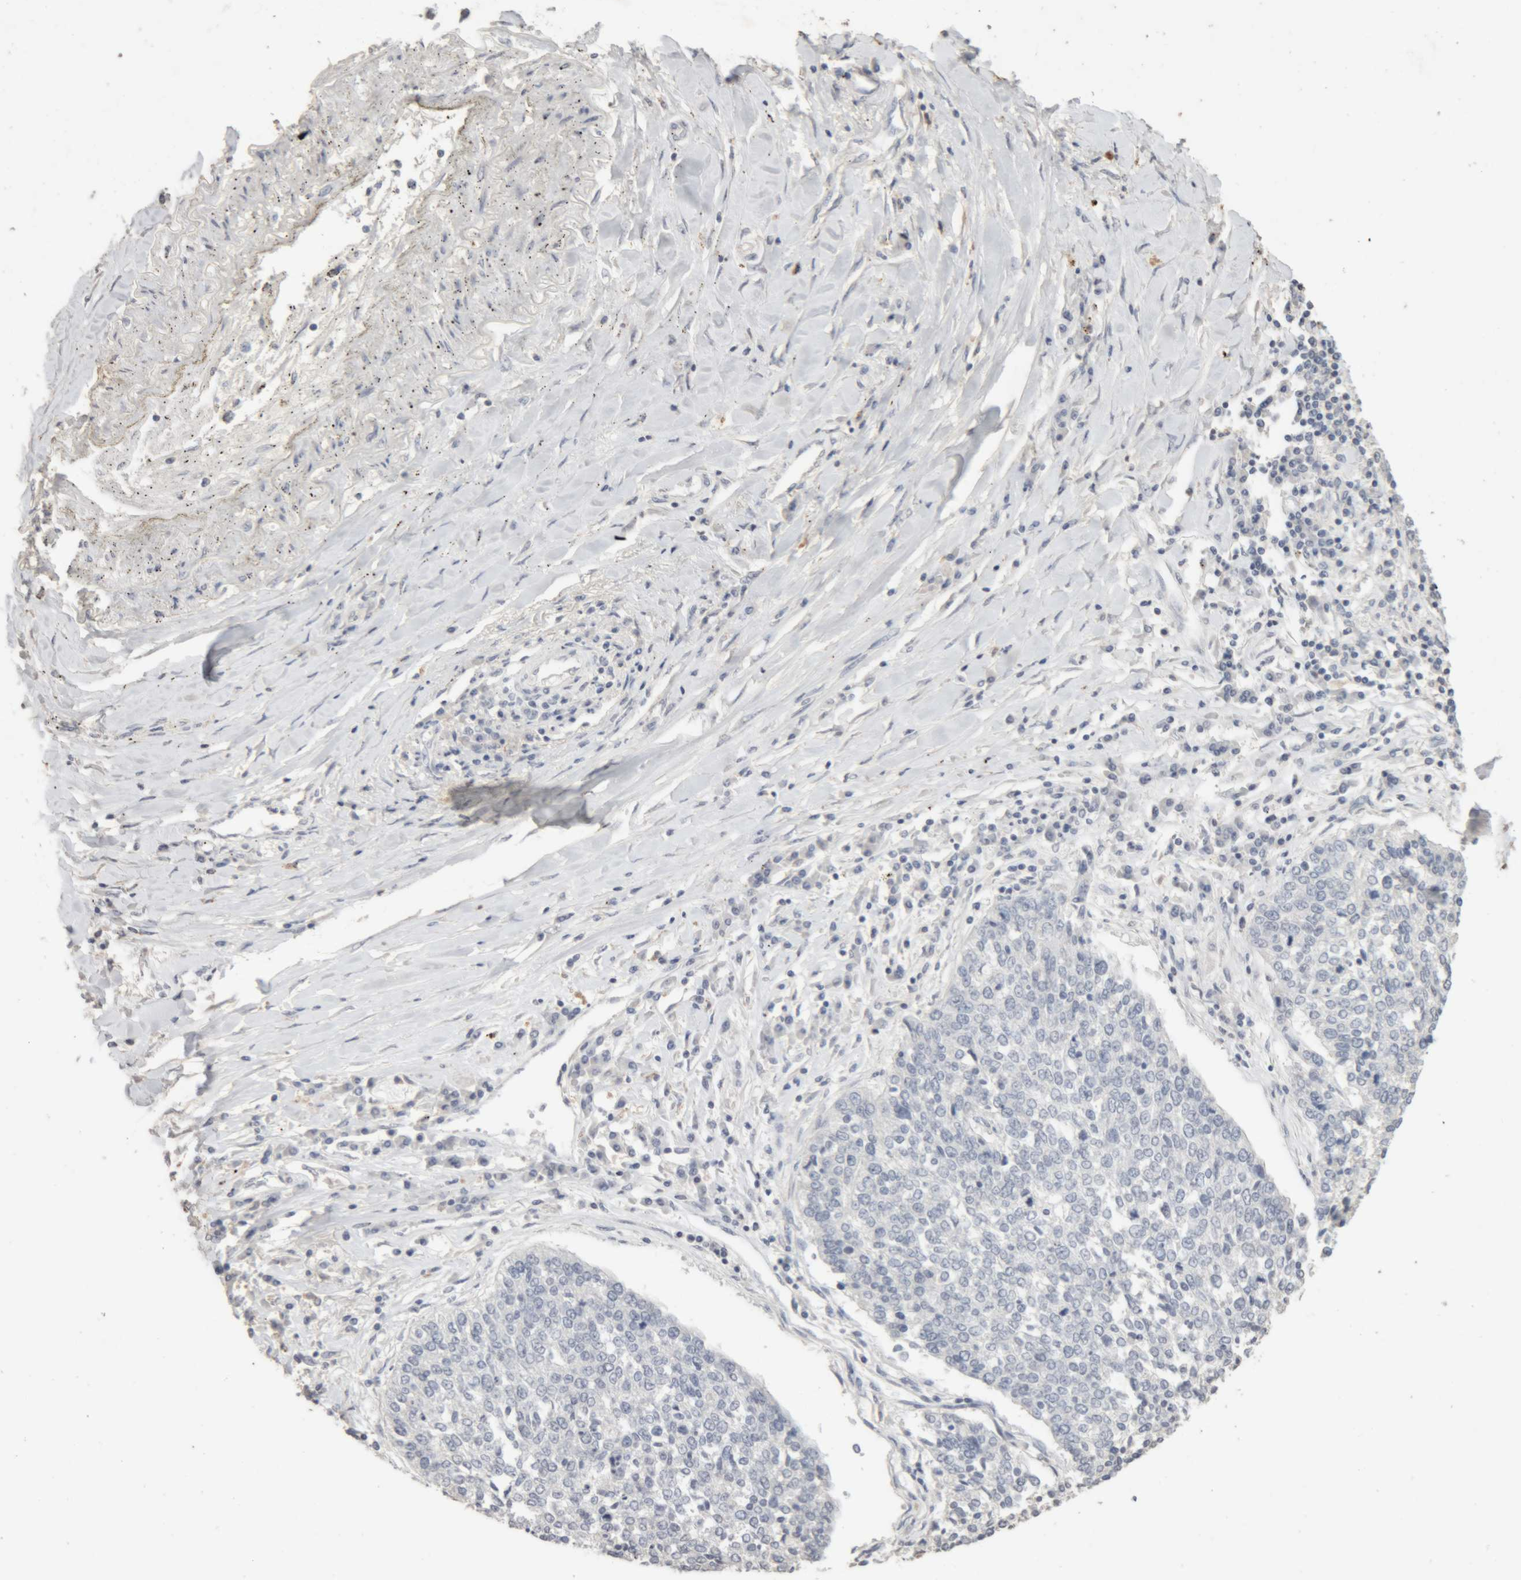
{"staining": {"intensity": "negative", "quantity": "none", "location": "none"}, "tissue": "lung cancer", "cell_type": "Tumor cells", "image_type": "cancer", "snomed": [{"axis": "morphology", "description": "Normal tissue, NOS"}, {"axis": "morphology", "description": "Squamous cell carcinoma, NOS"}, {"axis": "topography", "description": "Cartilage tissue"}, {"axis": "topography", "description": "Bronchus"}, {"axis": "topography", "description": "Lung"}, {"axis": "topography", "description": "Peripheral nerve tissue"}], "caption": "Lung squamous cell carcinoma was stained to show a protein in brown. There is no significant positivity in tumor cells.", "gene": "ARSA", "patient": {"sex": "female", "age": 49}}